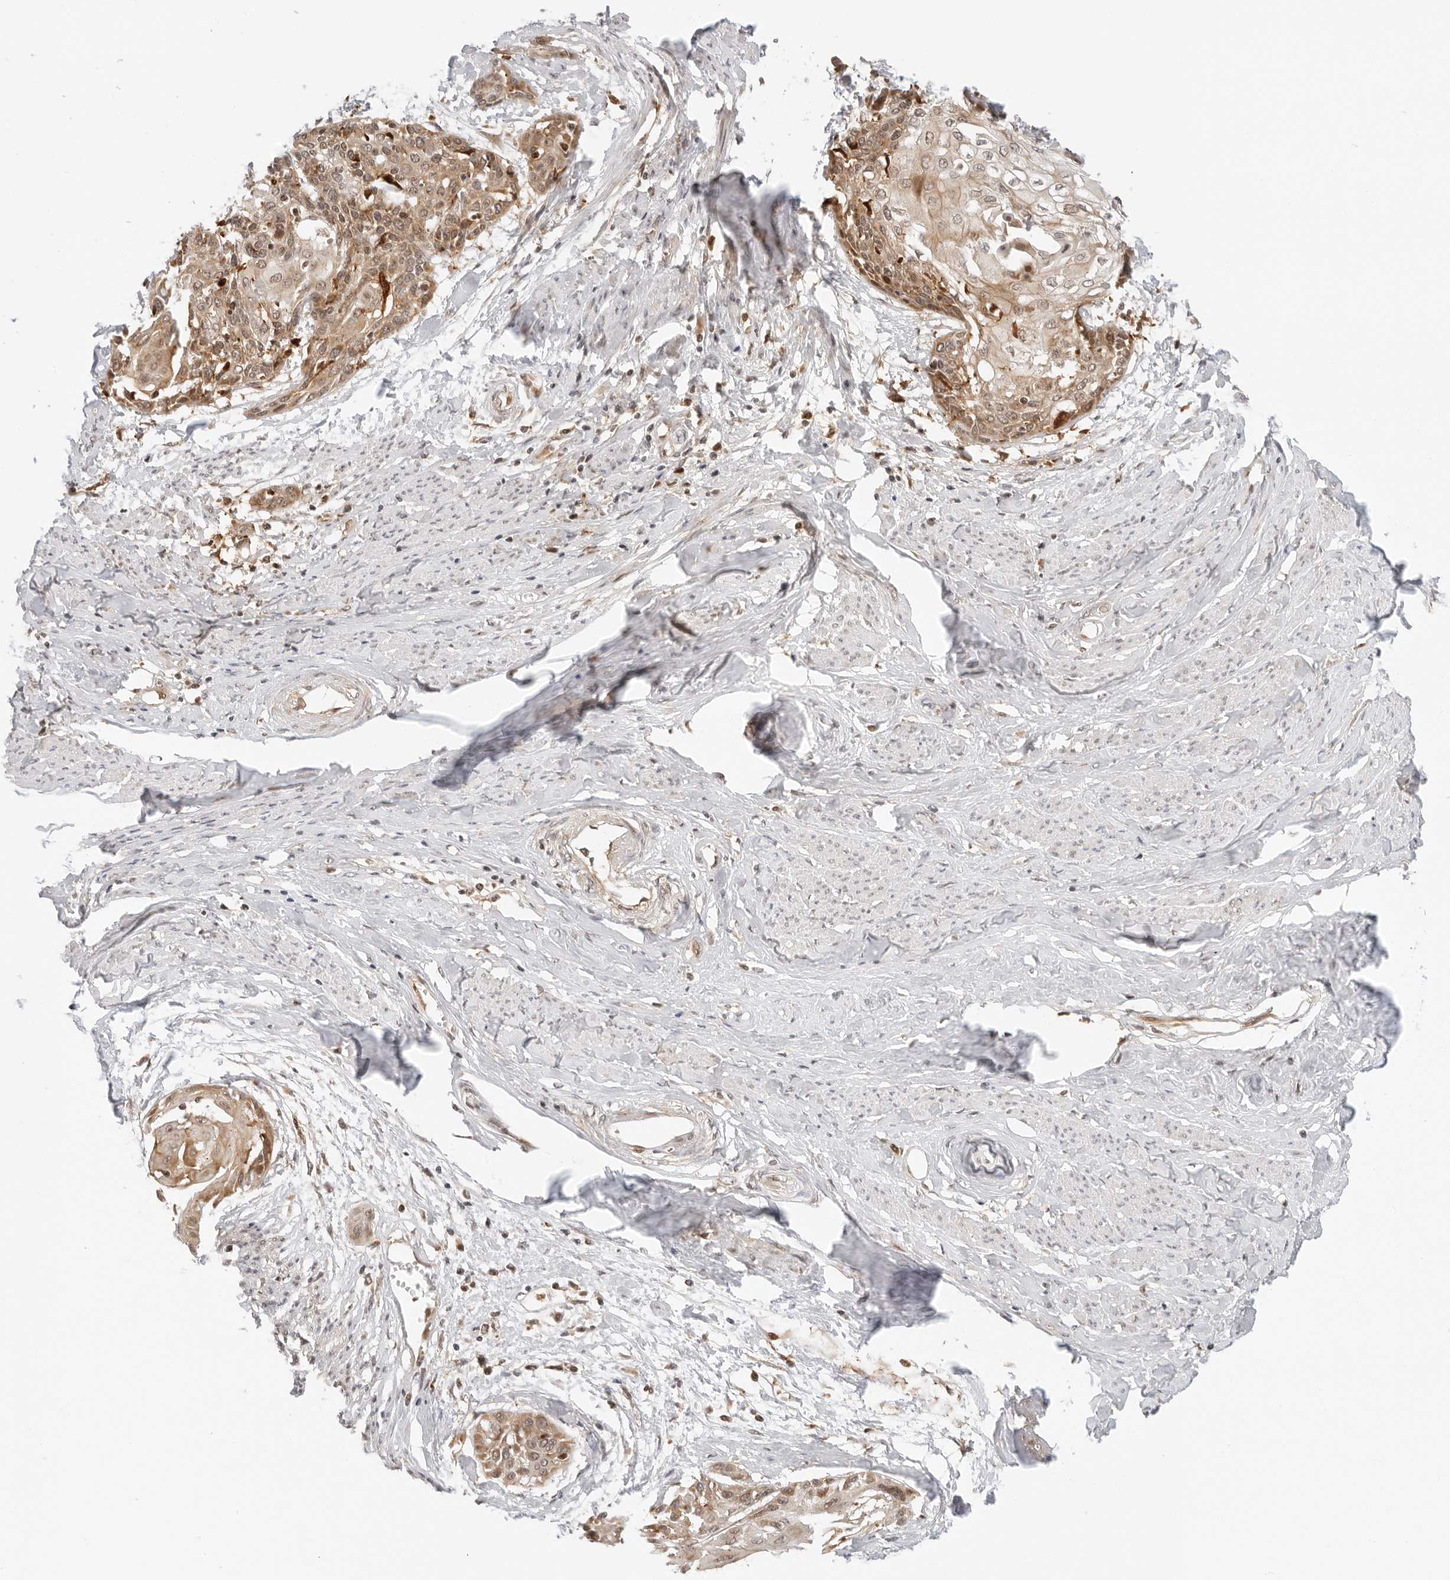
{"staining": {"intensity": "moderate", "quantity": ">75%", "location": "cytoplasmic/membranous"}, "tissue": "cervical cancer", "cell_type": "Tumor cells", "image_type": "cancer", "snomed": [{"axis": "morphology", "description": "Squamous cell carcinoma, NOS"}, {"axis": "topography", "description": "Cervix"}], "caption": "This is an image of IHC staining of squamous cell carcinoma (cervical), which shows moderate staining in the cytoplasmic/membranous of tumor cells.", "gene": "RC3H1", "patient": {"sex": "female", "age": 57}}